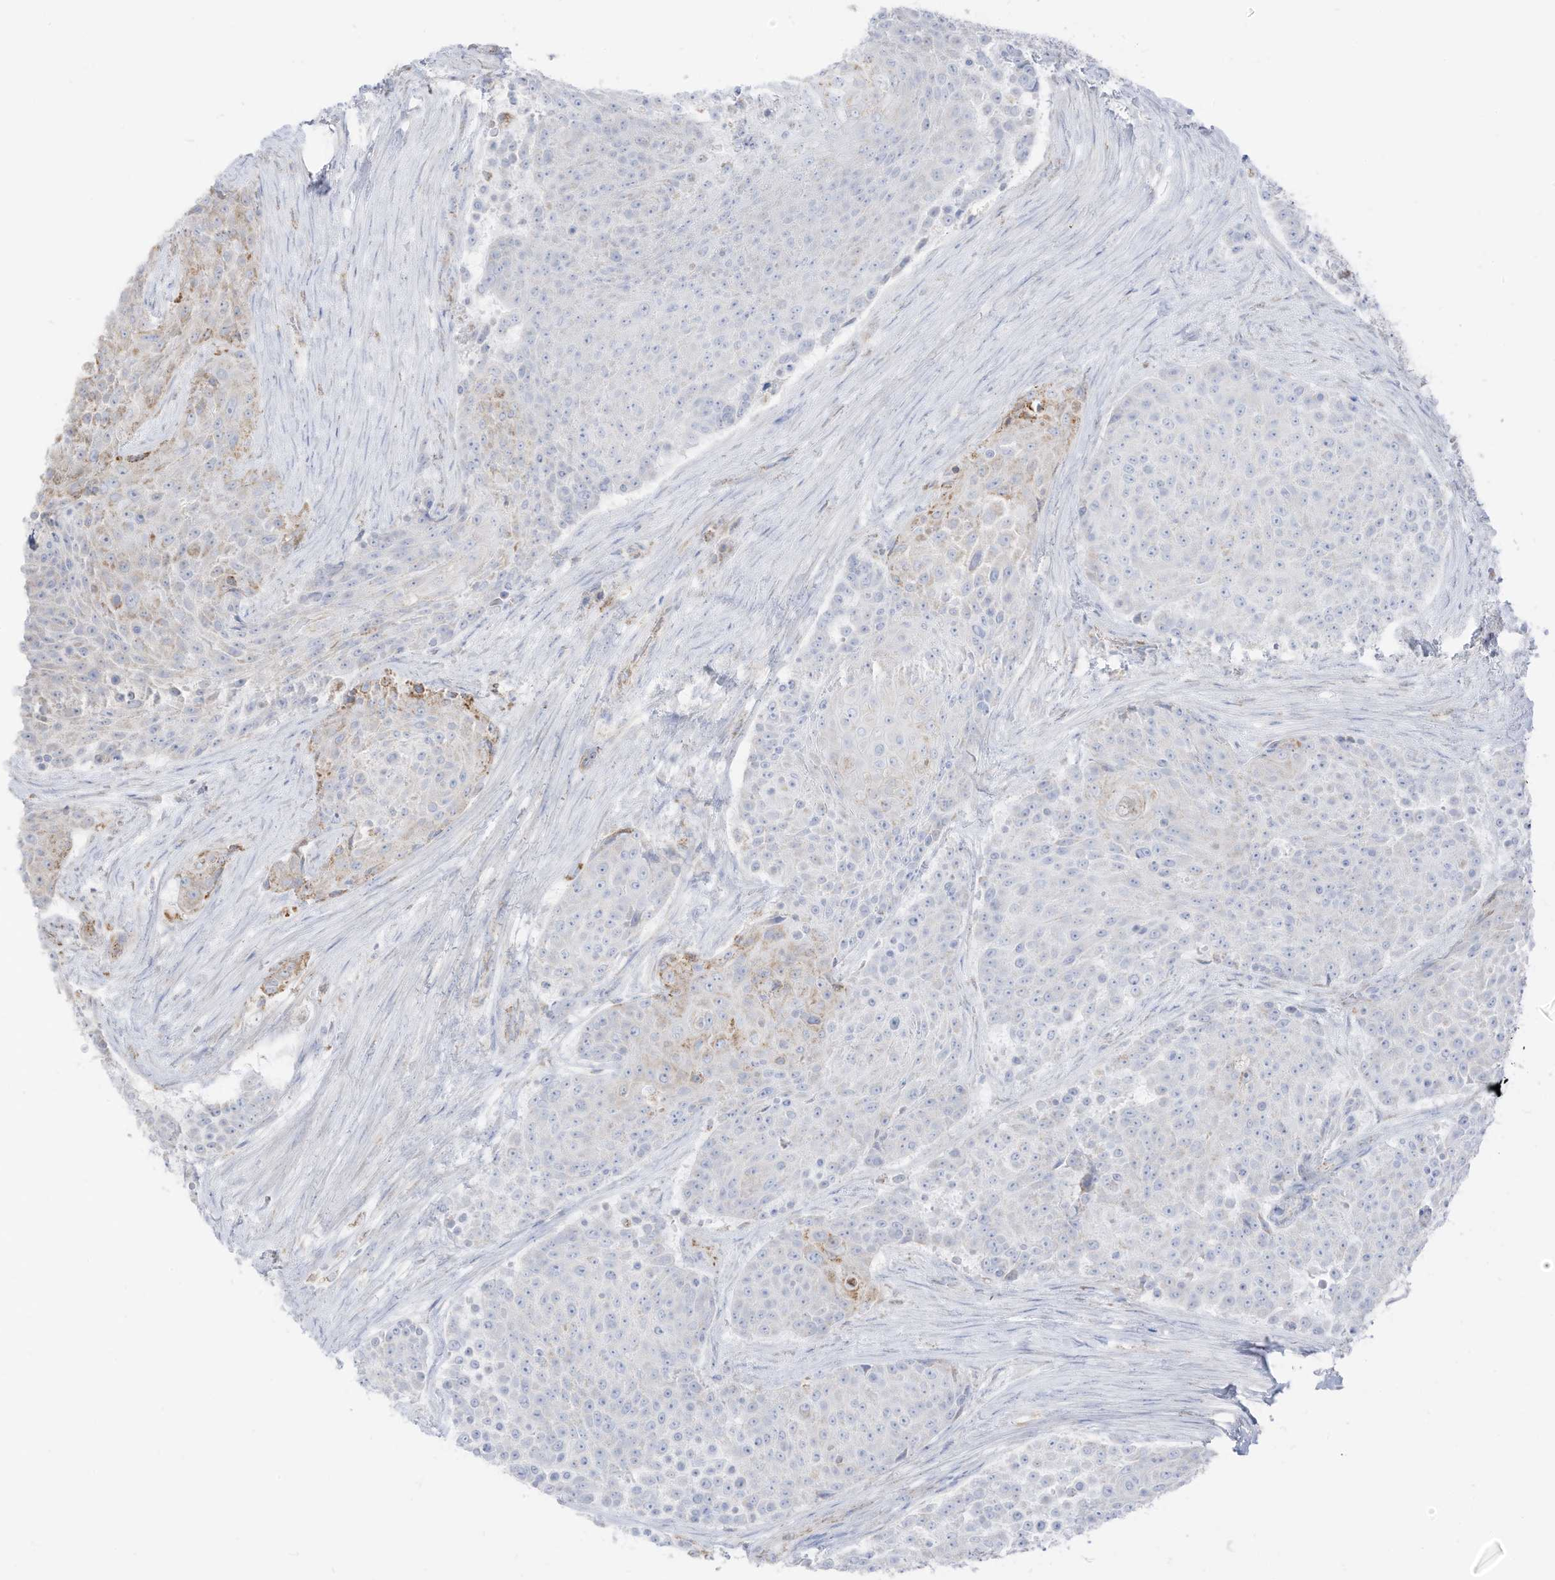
{"staining": {"intensity": "weak", "quantity": "<25%", "location": "cytoplasmic/membranous"}, "tissue": "urothelial cancer", "cell_type": "Tumor cells", "image_type": "cancer", "snomed": [{"axis": "morphology", "description": "Urothelial carcinoma, High grade"}, {"axis": "topography", "description": "Urinary bladder"}], "caption": "An IHC micrograph of urothelial carcinoma (high-grade) is shown. There is no staining in tumor cells of urothelial carcinoma (high-grade).", "gene": "ETHE1", "patient": {"sex": "female", "age": 63}}